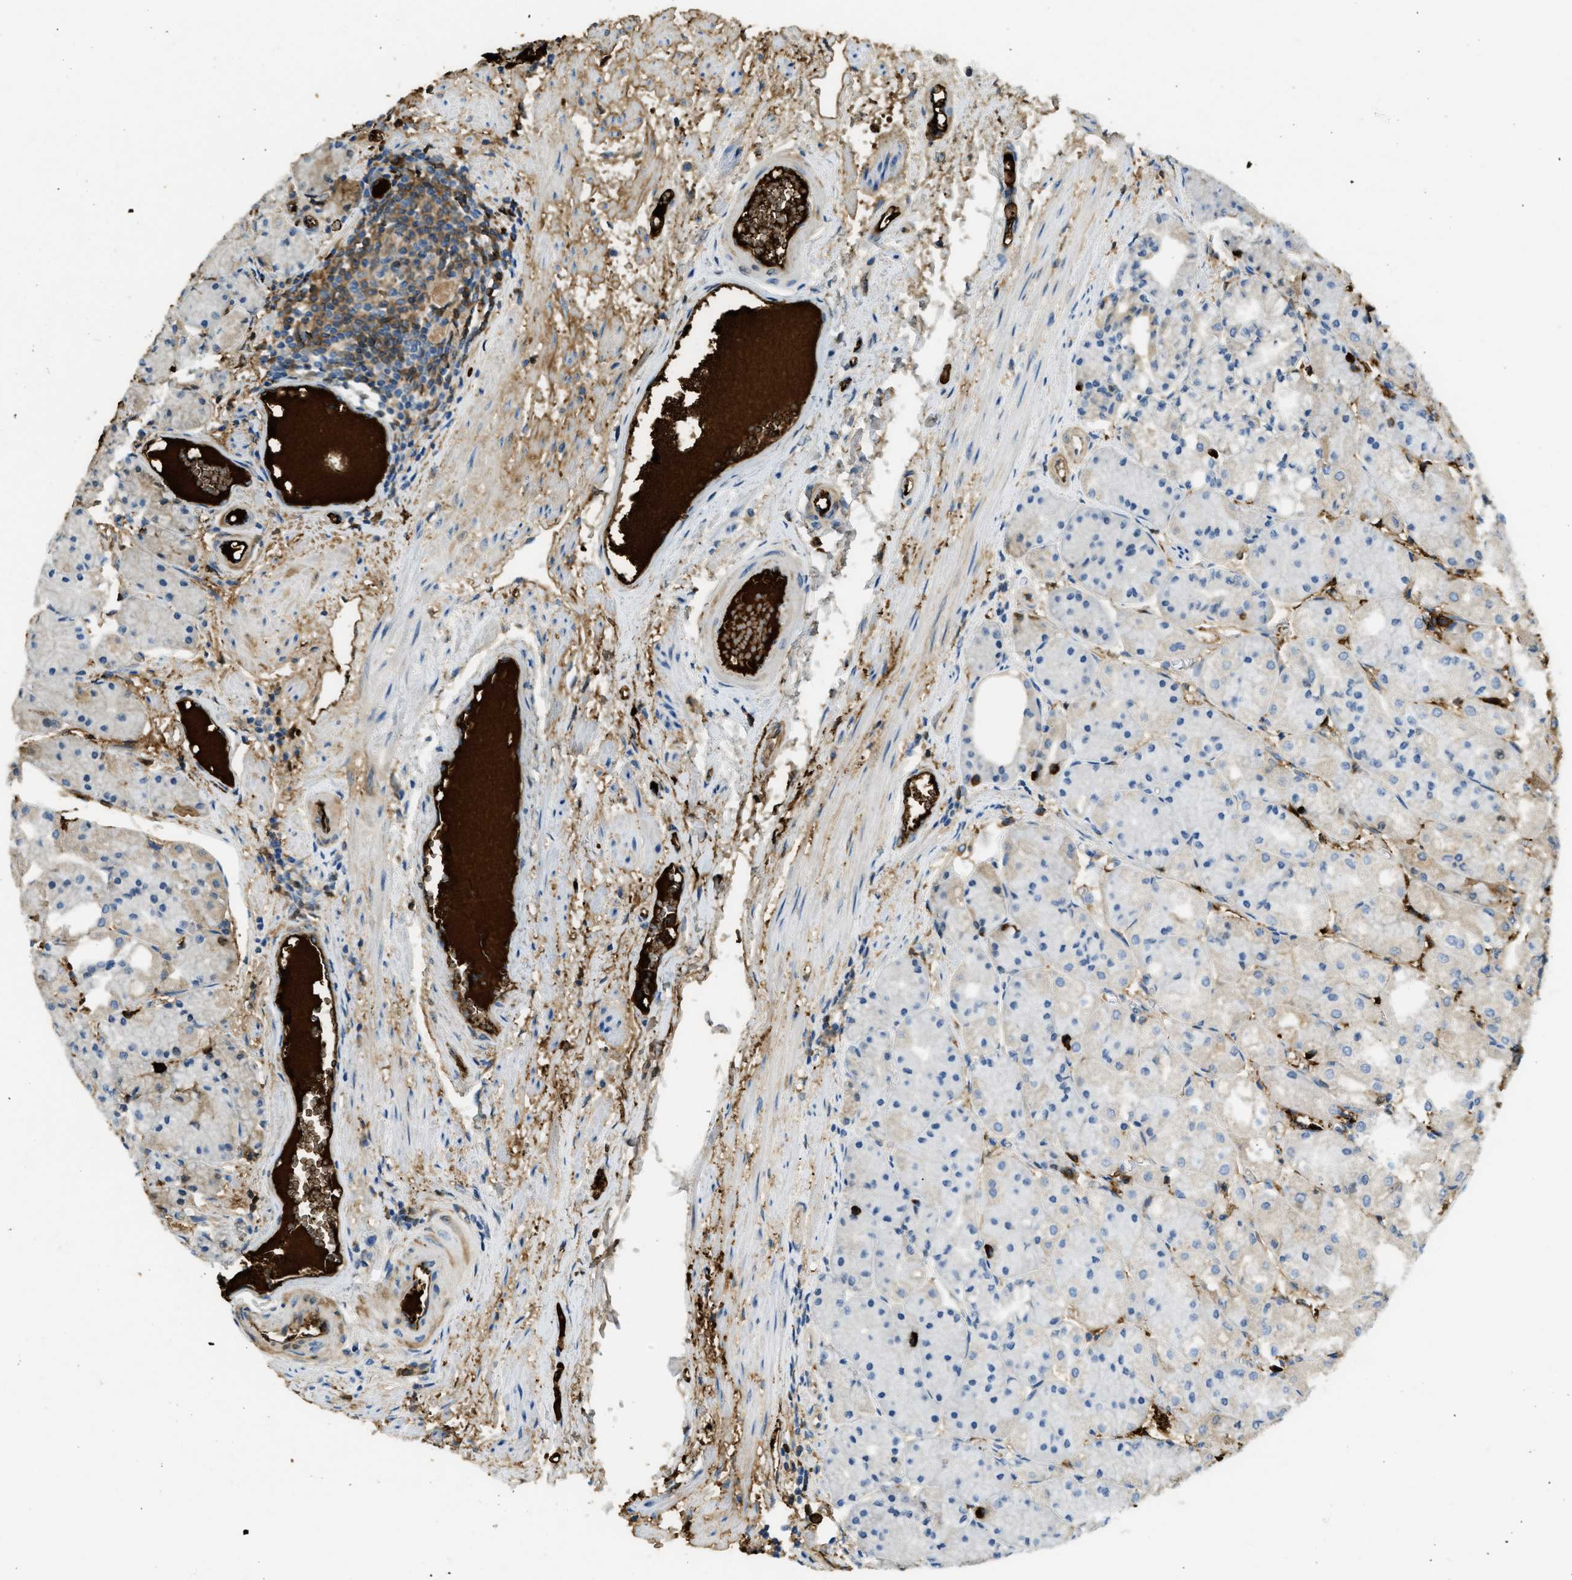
{"staining": {"intensity": "moderate", "quantity": "<25%", "location": "cytoplasmic/membranous"}, "tissue": "stomach", "cell_type": "Glandular cells", "image_type": "normal", "snomed": [{"axis": "morphology", "description": "Normal tissue, NOS"}, {"axis": "topography", "description": "Stomach, upper"}], "caption": "Stomach stained with DAB (3,3'-diaminobenzidine) immunohistochemistry displays low levels of moderate cytoplasmic/membranous staining in about <25% of glandular cells. (Stains: DAB in brown, nuclei in blue, Microscopy: brightfield microscopy at high magnification).", "gene": "PRTN3", "patient": {"sex": "male", "age": 72}}